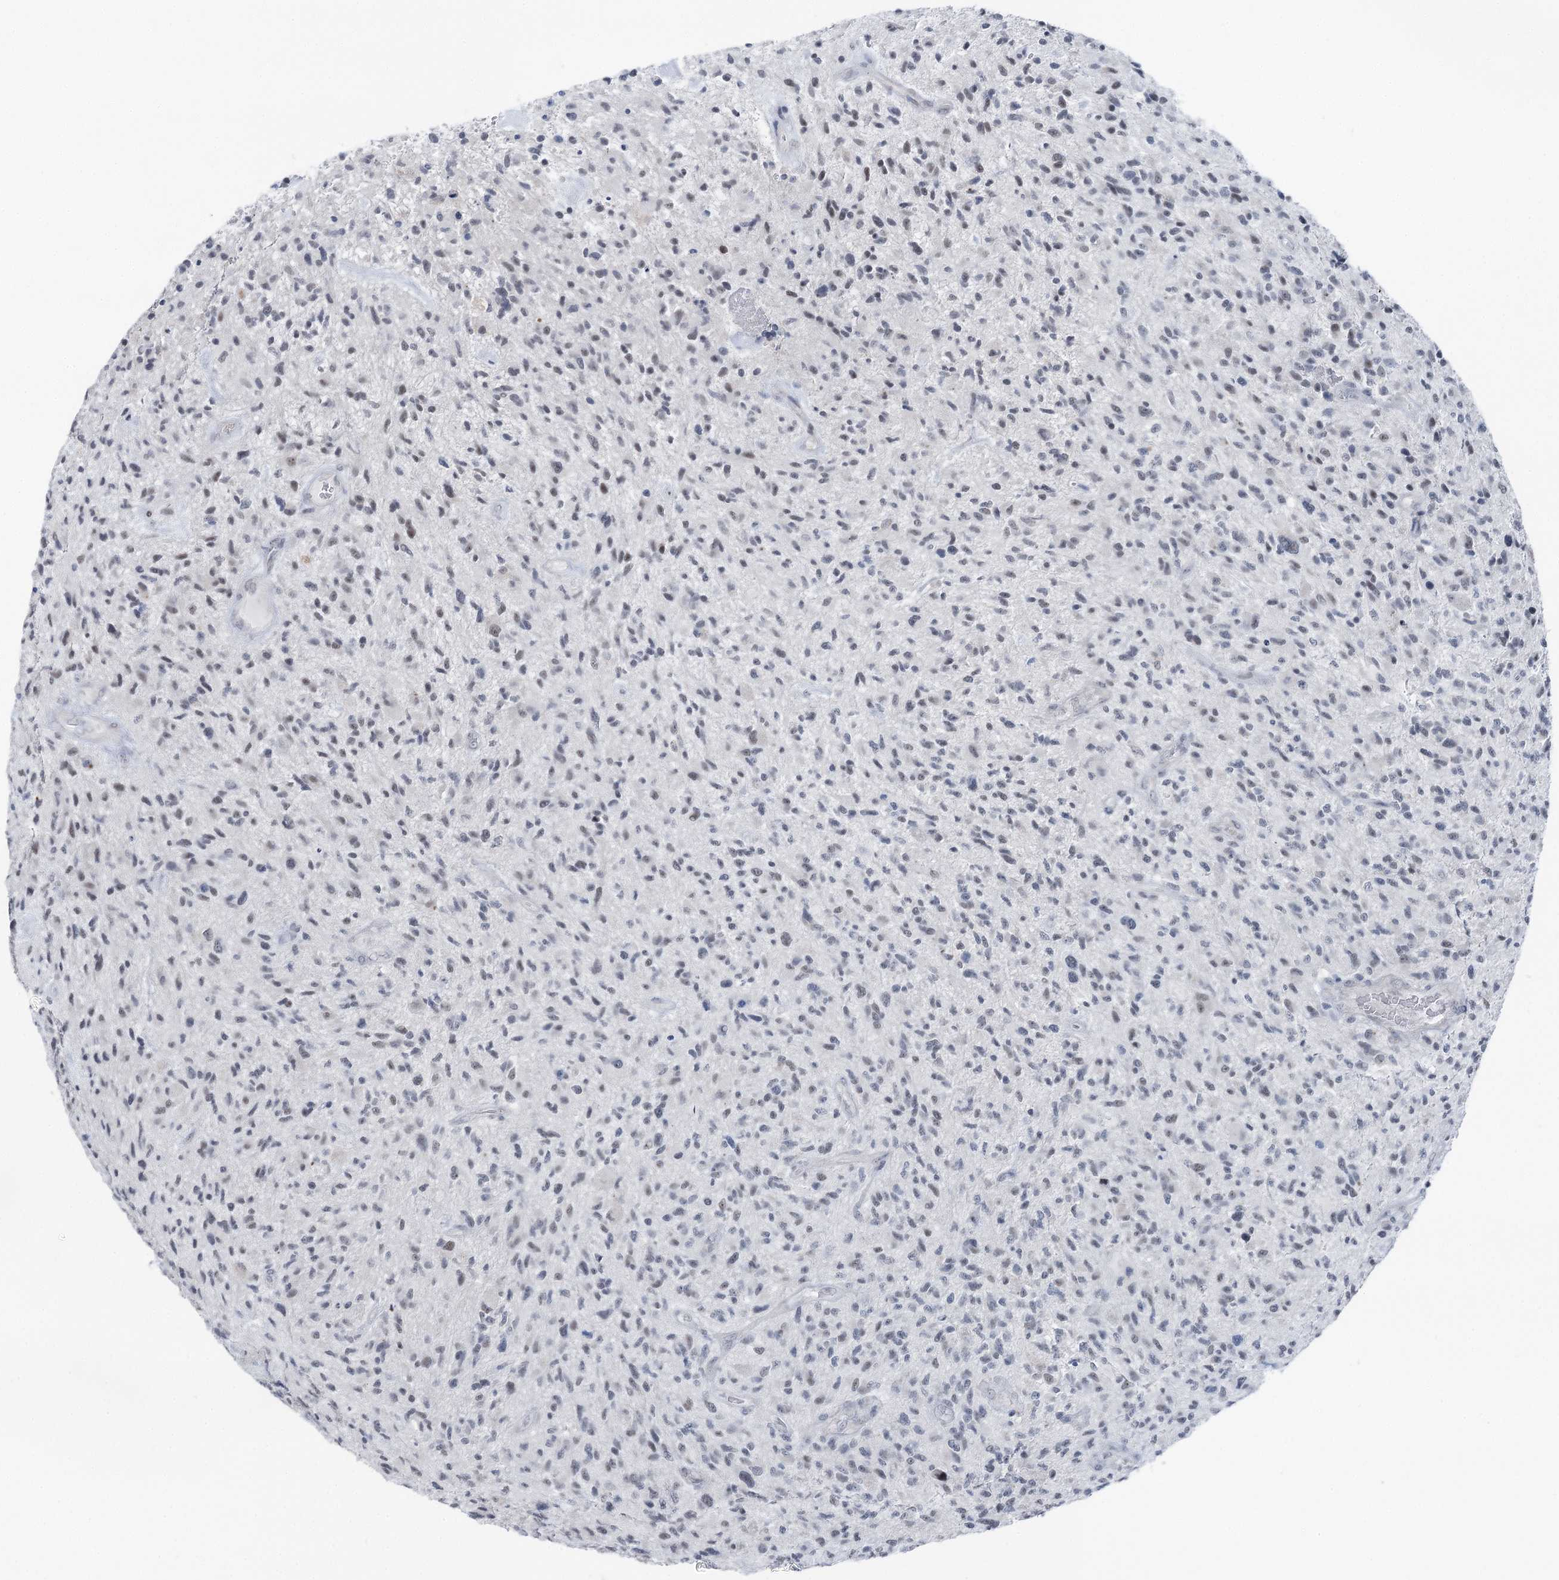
{"staining": {"intensity": "negative", "quantity": "none", "location": "none"}, "tissue": "glioma", "cell_type": "Tumor cells", "image_type": "cancer", "snomed": [{"axis": "morphology", "description": "Glioma, malignant, High grade"}, {"axis": "topography", "description": "Brain"}], "caption": "A photomicrograph of malignant glioma (high-grade) stained for a protein displays no brown staining in tumor cells.", "gene": "STEEP1", "patient": {"sex": "male", "age": 47}}